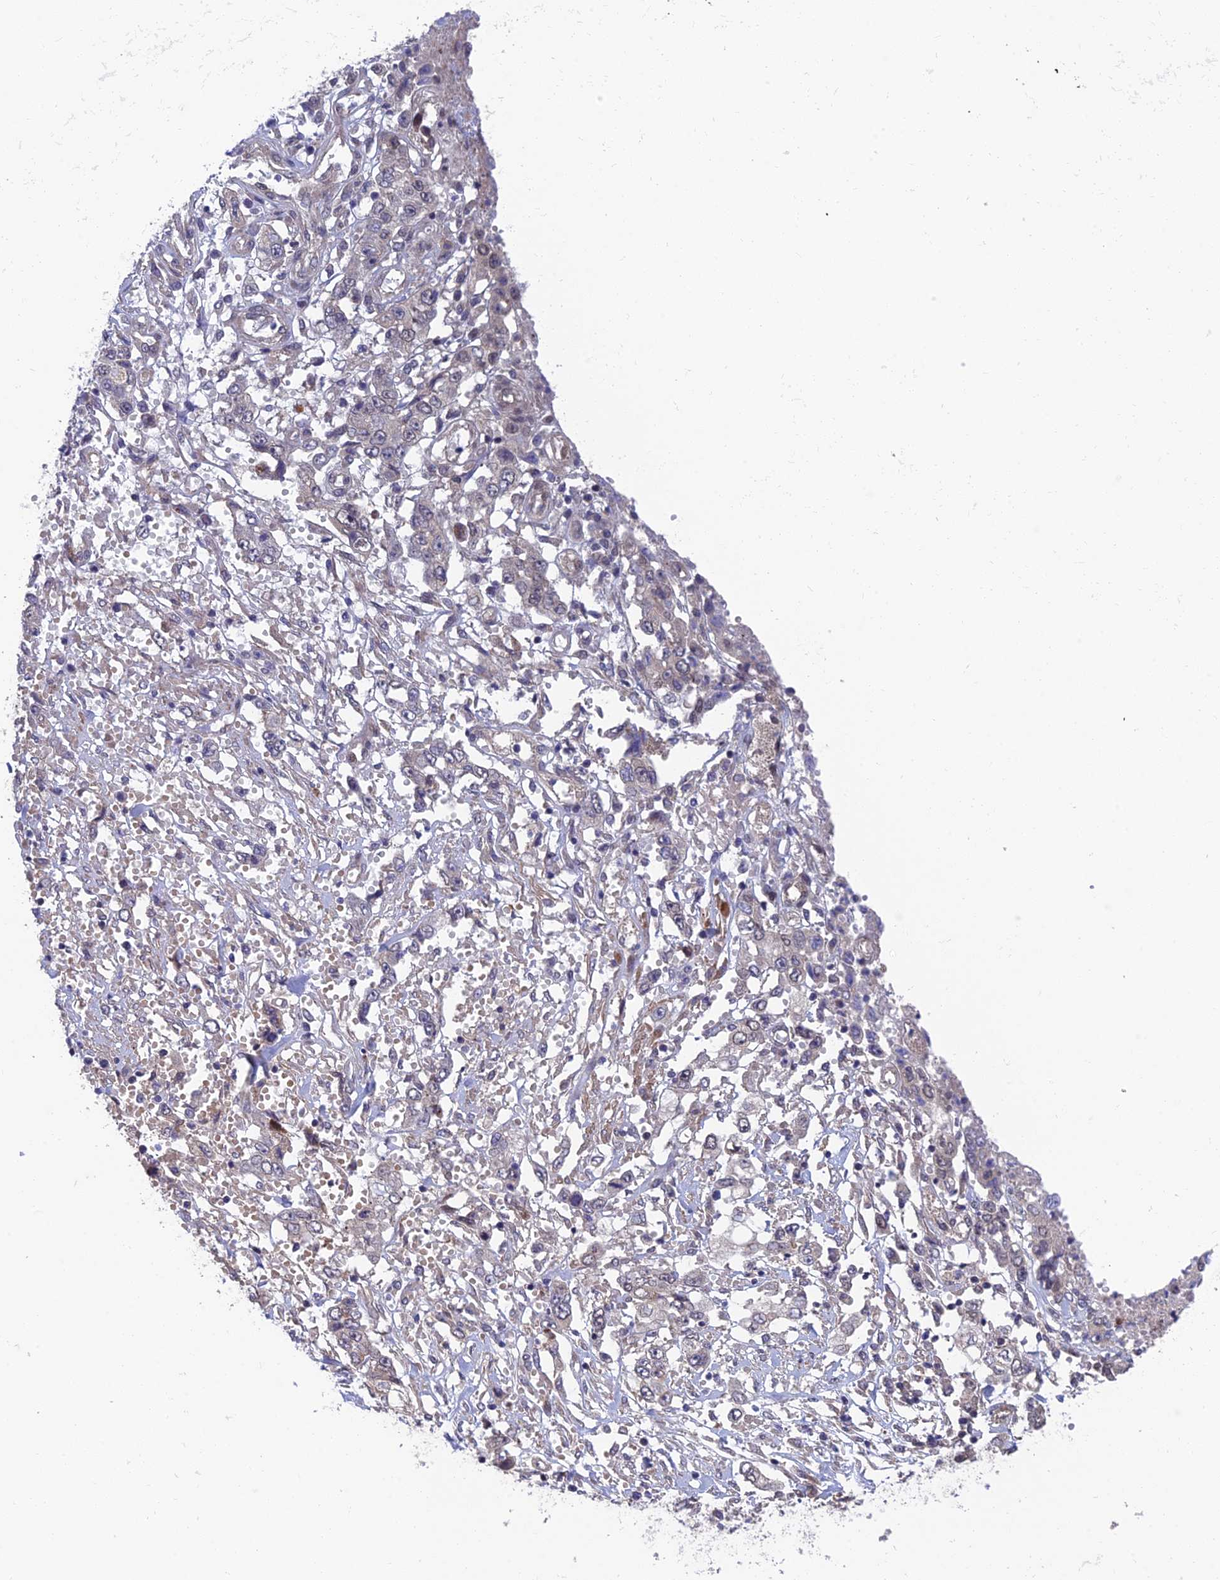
{"staining": {"intensity": "negative", "quantity": "none", "location": "none"}, "tissue": "stomach cancer", "cell_type": "Tumor cells", "image_type": "cancer", "snomed": [{"axis": "morphology", "description": "Adenocarcinoma, NOS"}, {"axis": "topography", "description": "Stomach, upper"}], "caption": "DAB immunohistochemical staining of human stomach cancer exhibits no significant positivity in tumor cells.", "gene": "UROS", "patient": {"sex": "male", "age": 62}}